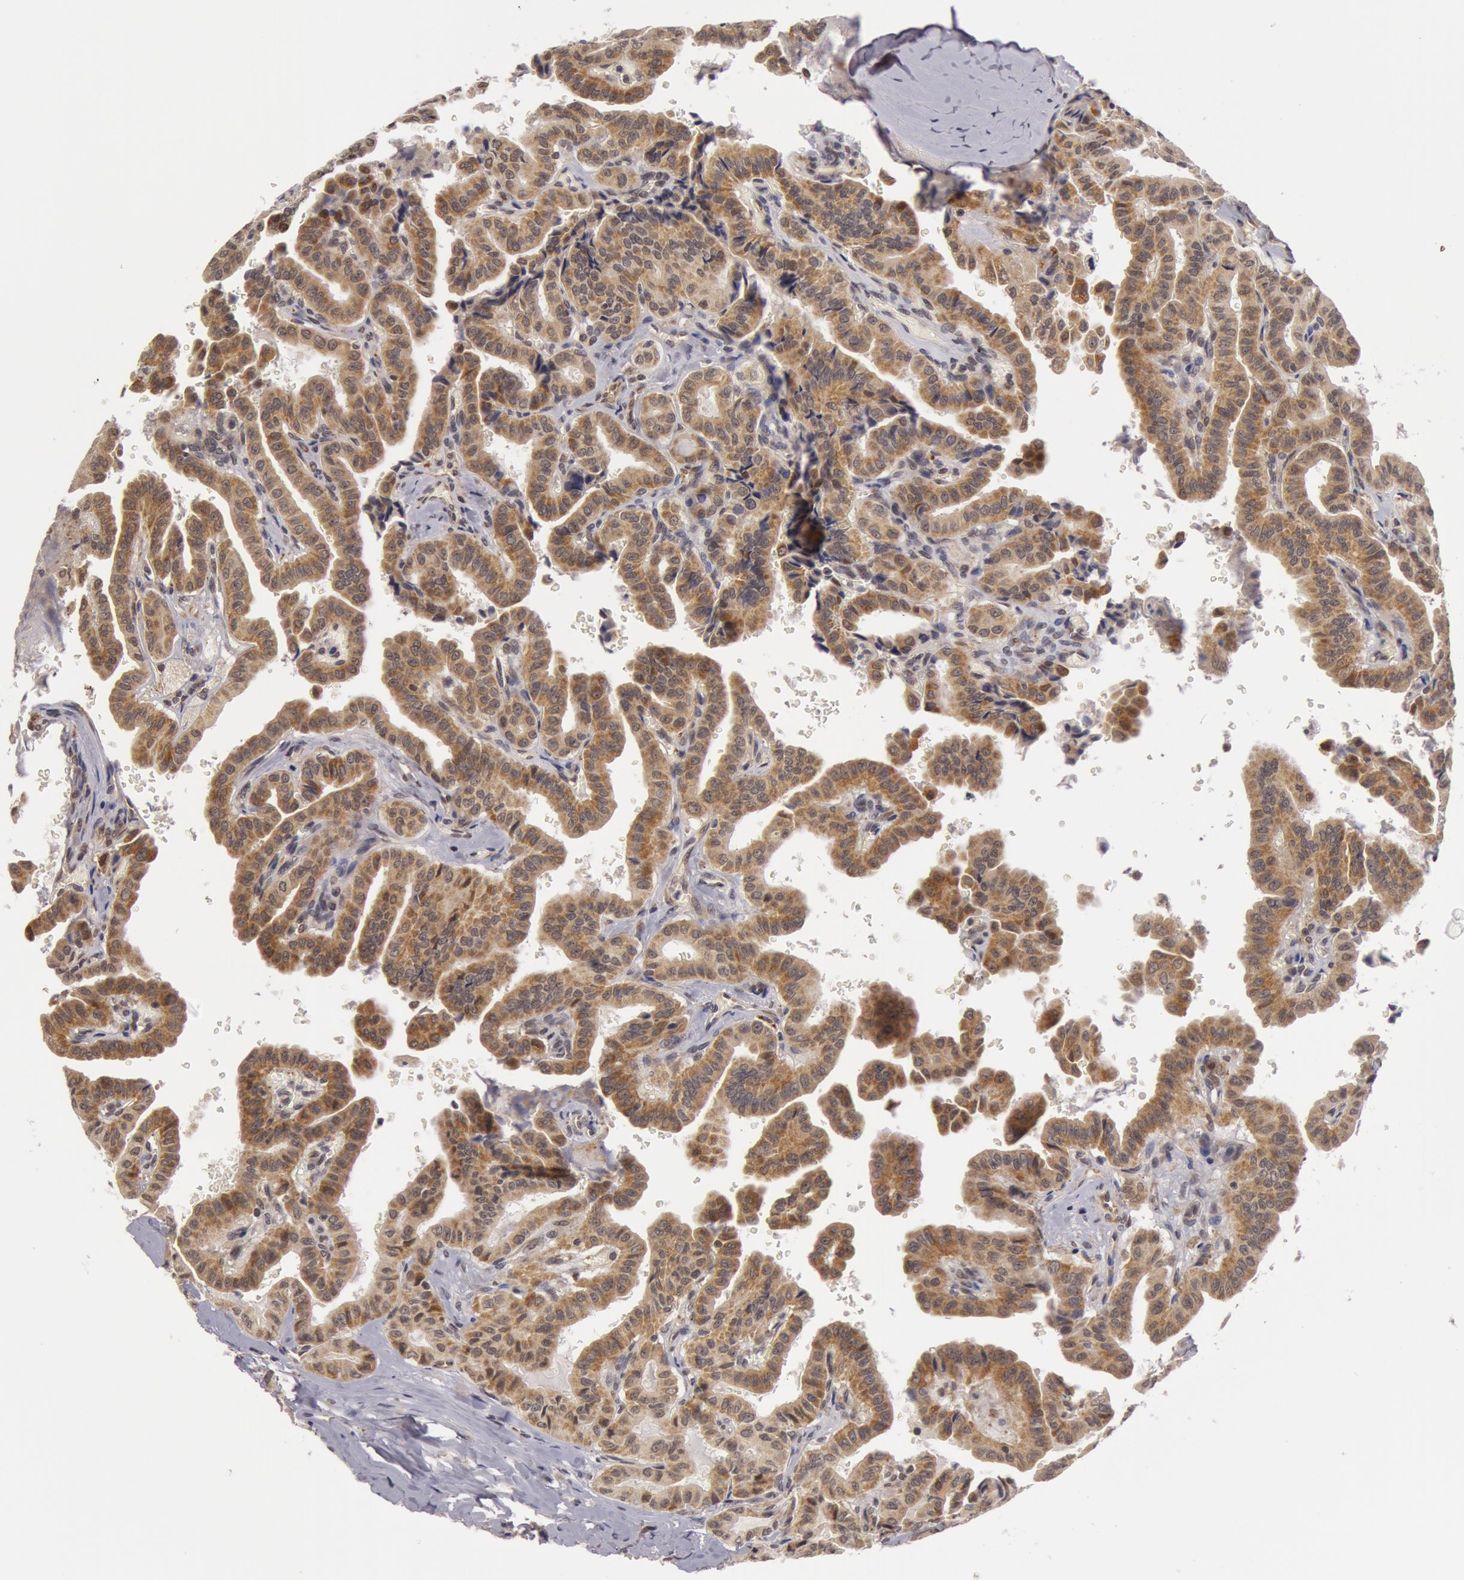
{"staining": {"intensity": "moderate", "quantity": ">75%", "location": "cytoplasmic/membranous"}, "tissue": "thyroid cancer", "cell_type": "Tumor cells", "image_type": "cancer", "snomed": [{"axis": "morphology", "description": "Papillary adenocarcinoma, NOS"}, {"axis": "topography", "description": "Thyroid gland"}], "caption": "Immunohistochemistry (IHC) of human thyroid cancer demonstrates medium levels of moderate cytoplasmic/membranous expression in about >75% of tumor cells.", "gene": "SYTL4", "patient": {"sex": "male", "age": 87}}